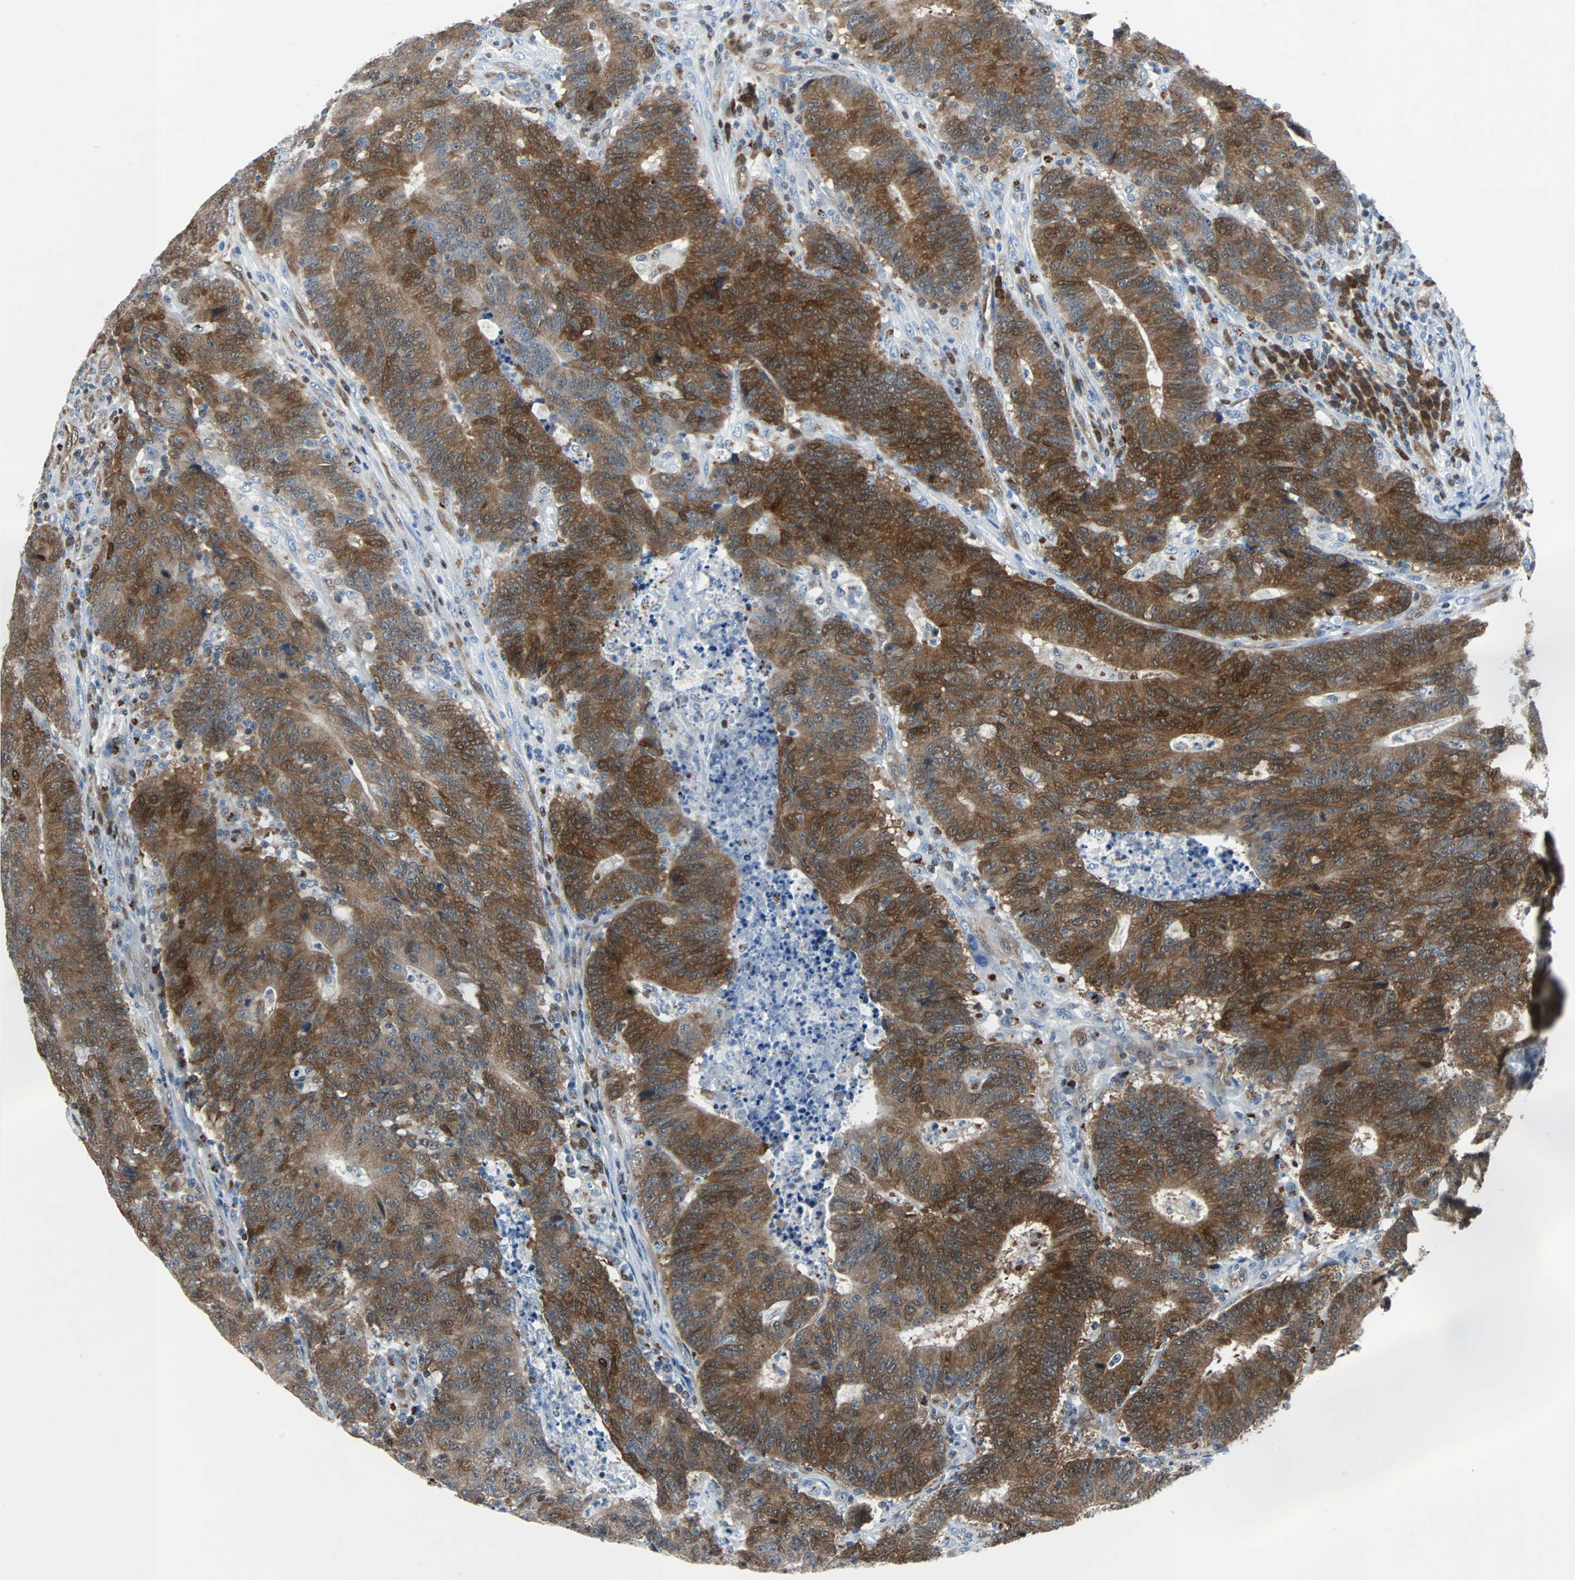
{"staining": {"intensity": "moderate", "quantity": ">75%", "location": "cytoplasmic/membranous,nuclear"}, "tissue": "colorectal cancer", "cell_type": "Tumor cells", "image_type": "cancer", "snomed": [{"axis": "morphology", "description": "Normal tissue, NOS"}, {"axis": "morphology", "description": "Adenocarcinoma, NOS"}, {"axis": "topography", "description": "Colon"}], "caption": "The image exhibits immunohistochemical staining of colorectal cancer. There is moderate cytoplasmic/membranous and nuclear positivity is identified in about >75% of tumor cells.", "gene": "MAP2K6", "patient": {"sex": "female", "age": 75}}